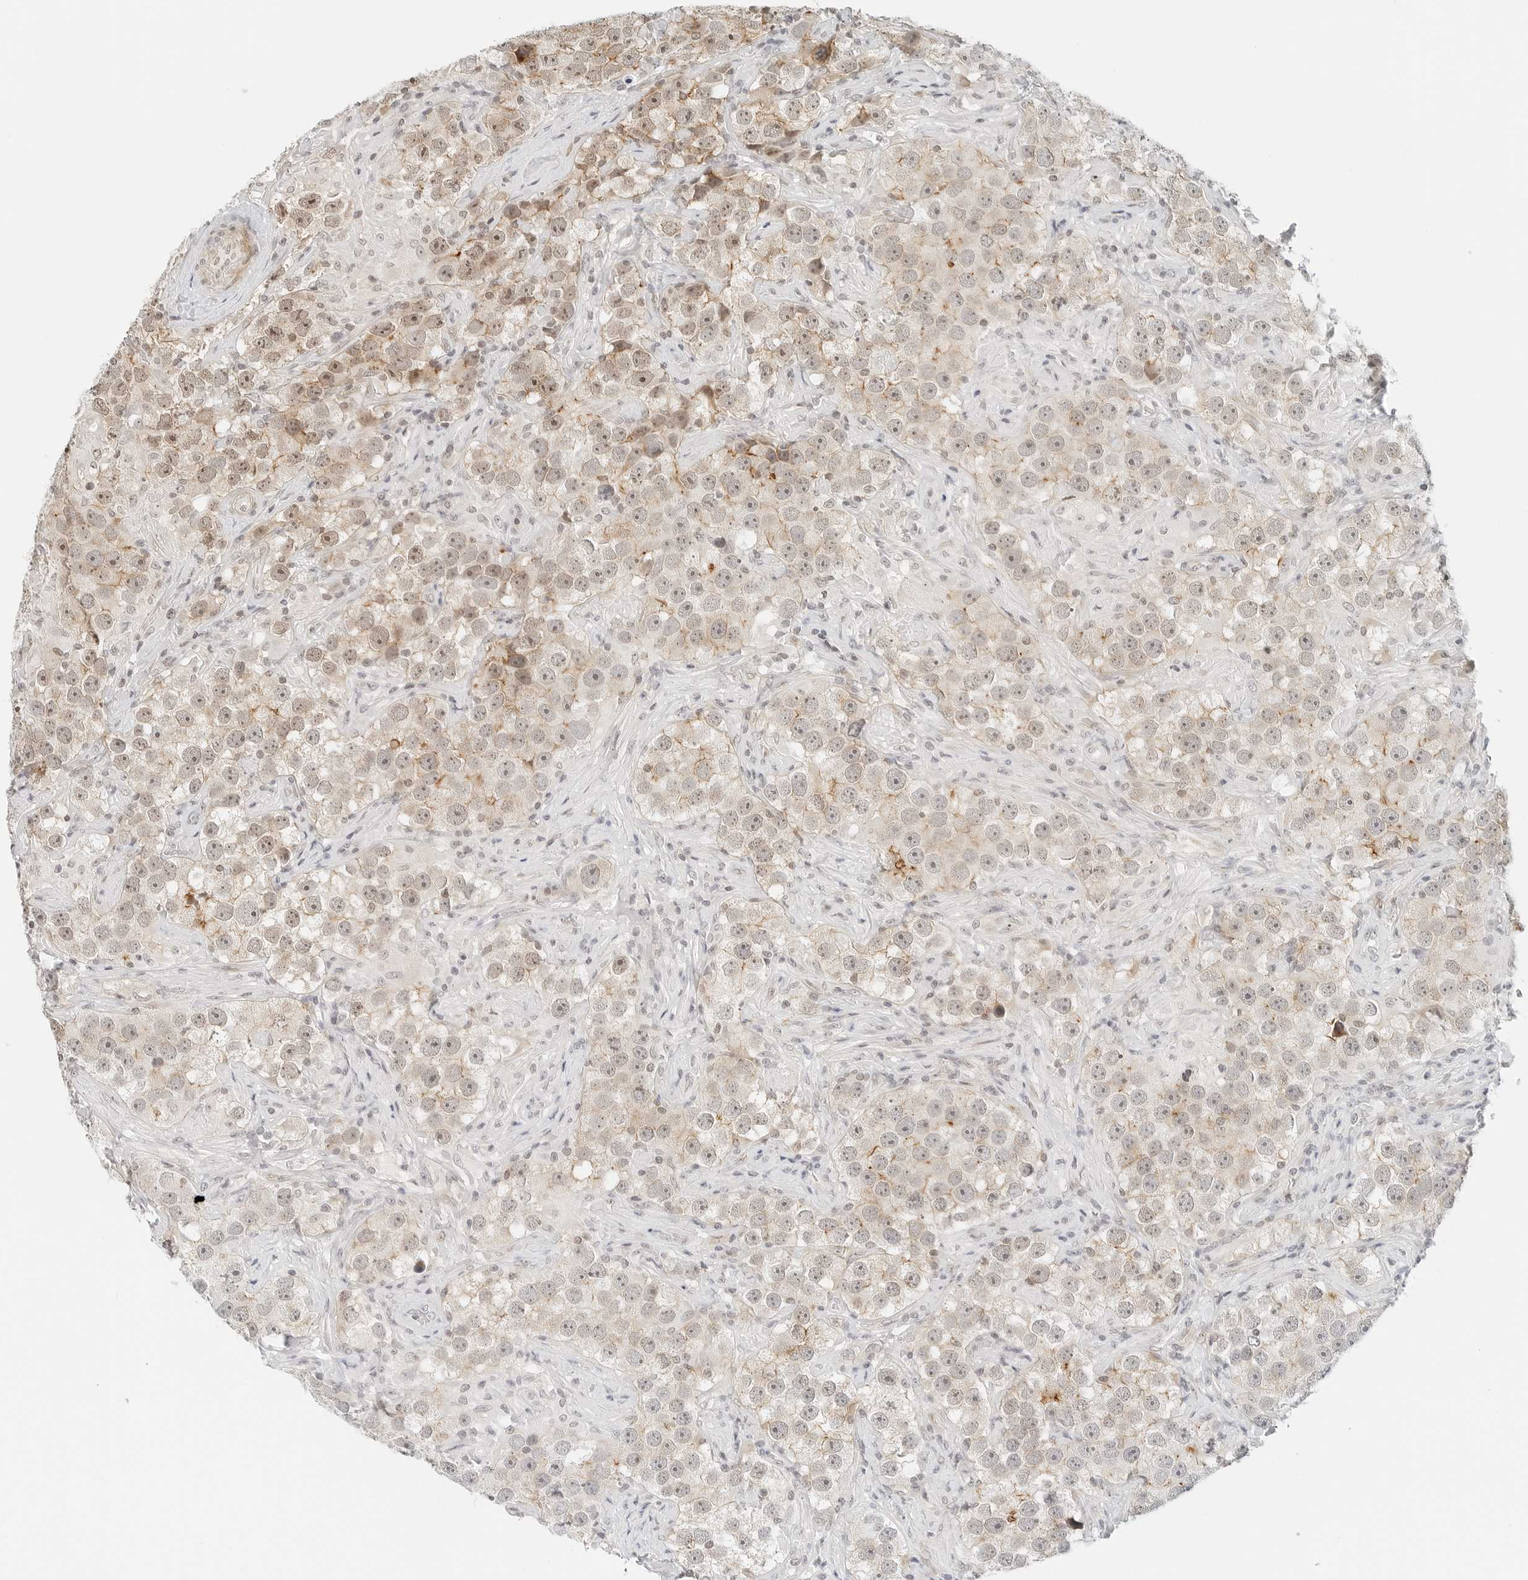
{"staining": {"intensity": "moderate", "quantity": "<25%", "location": "cytoplasmic/membranous,nuclear"}, "tissue": "testis cancer", "cell_type": "Tumor cells", "image_type": "cancer", "snomed": [{"axis": "morphology", "description": "Seminoma, NOS"}, {"axis": "topography", "description": "Testis"}], "caption": "Protein expression analysis of human testis cancer (seminoma) reveals moderate cytoplasmic/membranous and nuclear staining in about <25% of tumor cells.", "gene": "NEO1", "patient": {"sex": "male", "age": 49}}